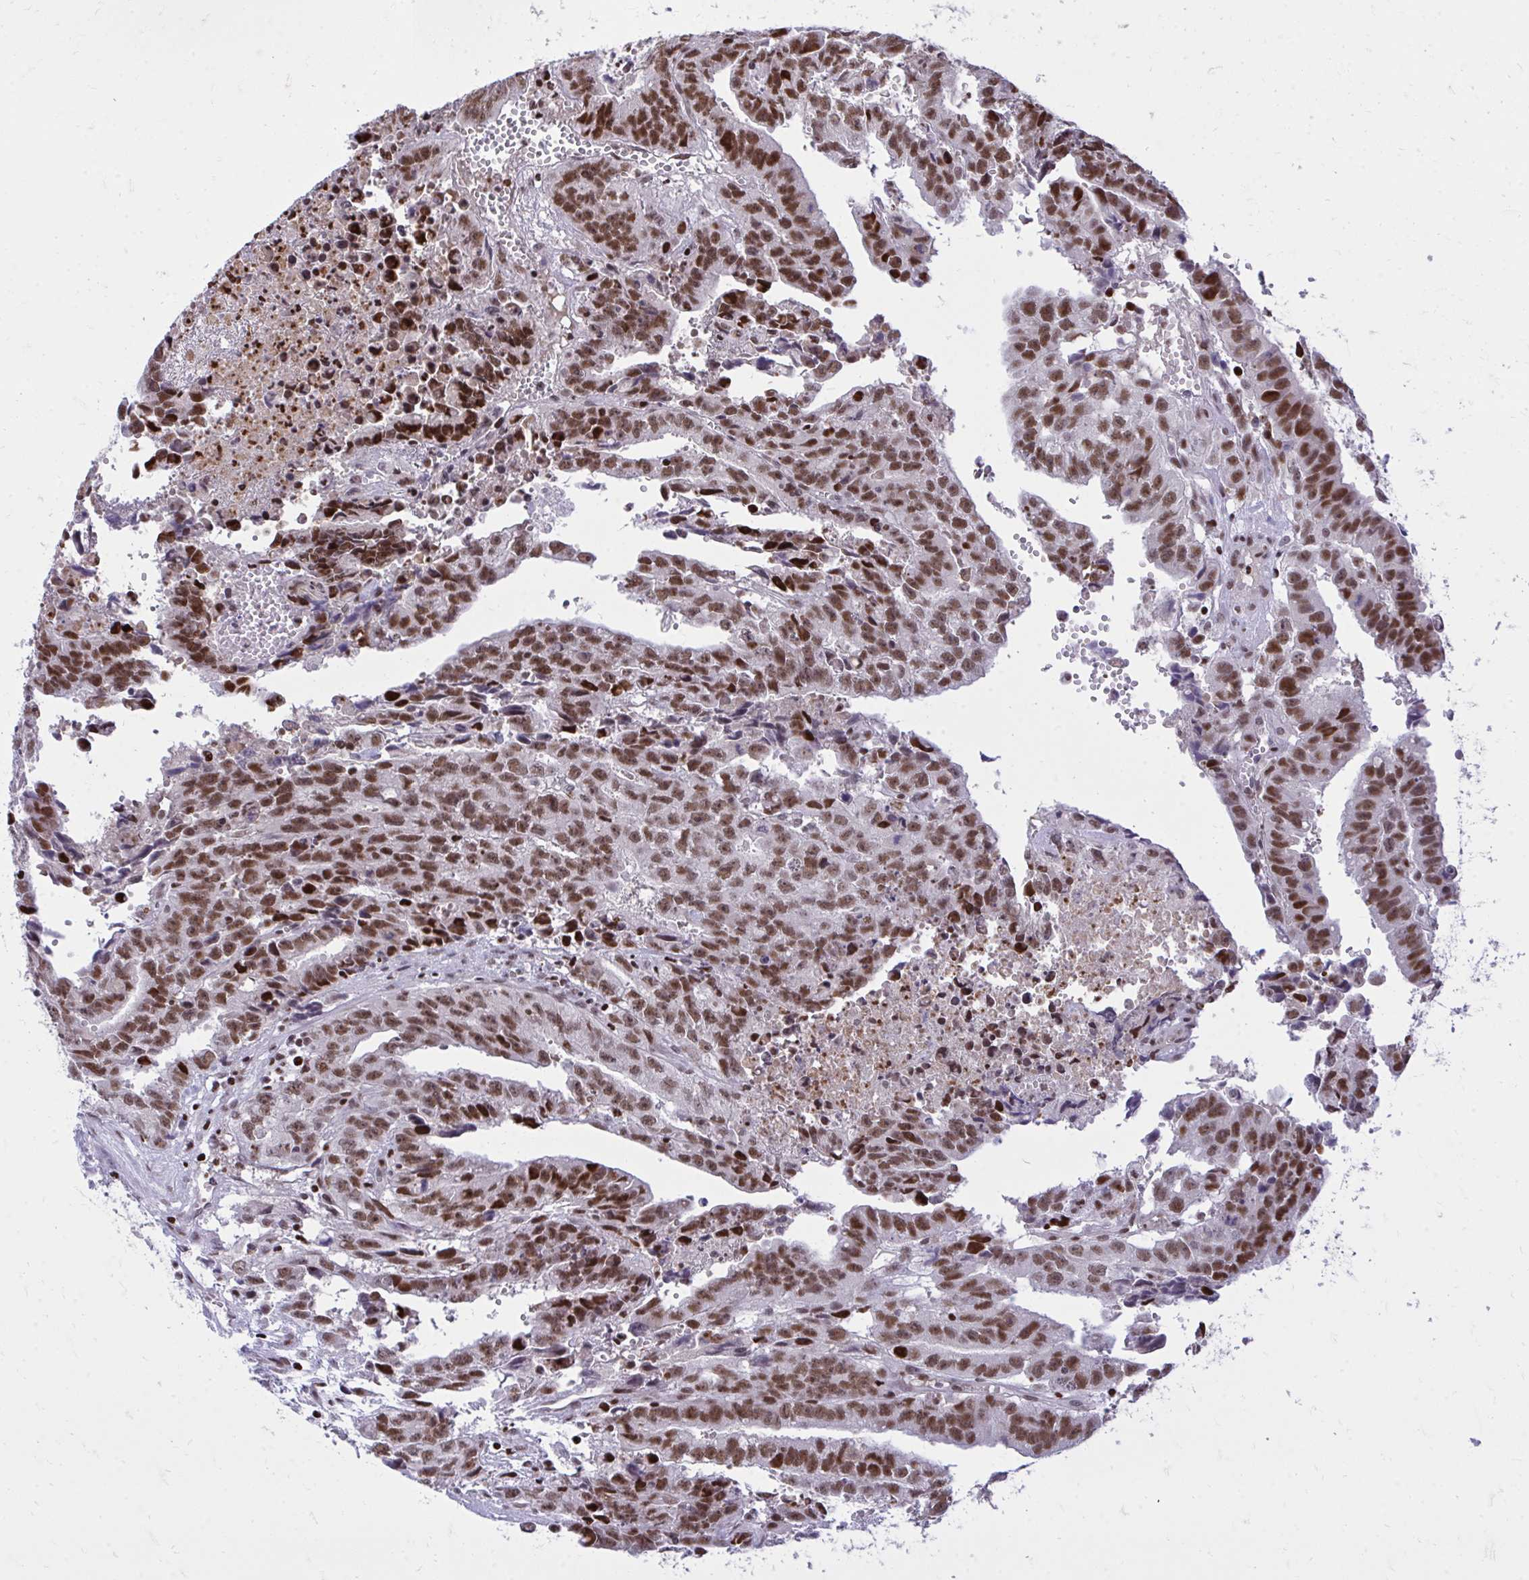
{"staining": {"intensity": "strong", "quantity": ">75%", "location": "nuclear"}, "tissue": "testis cancer", "cell_type": "Tumor cells", "image_type": "cancer", "snomed": [{"axis": "morphology", "description": "Carcinoma, Embryonal, NOS"}, {"axis": "morphology", "description": "Teratoma, malignant, NOS"}, {"axis": "topography", "description": "Testis"}], "caption": "Strong nuclear expression is identified in about >75% of tumor cells in testis embryonal carcinoma. (Stains: DAB in brown, nuclei in blue, Microscopy: brightfield microscopy at high magnification).", "gene": "C14orf39", "patient": {"sex": "male", "age": 24}}